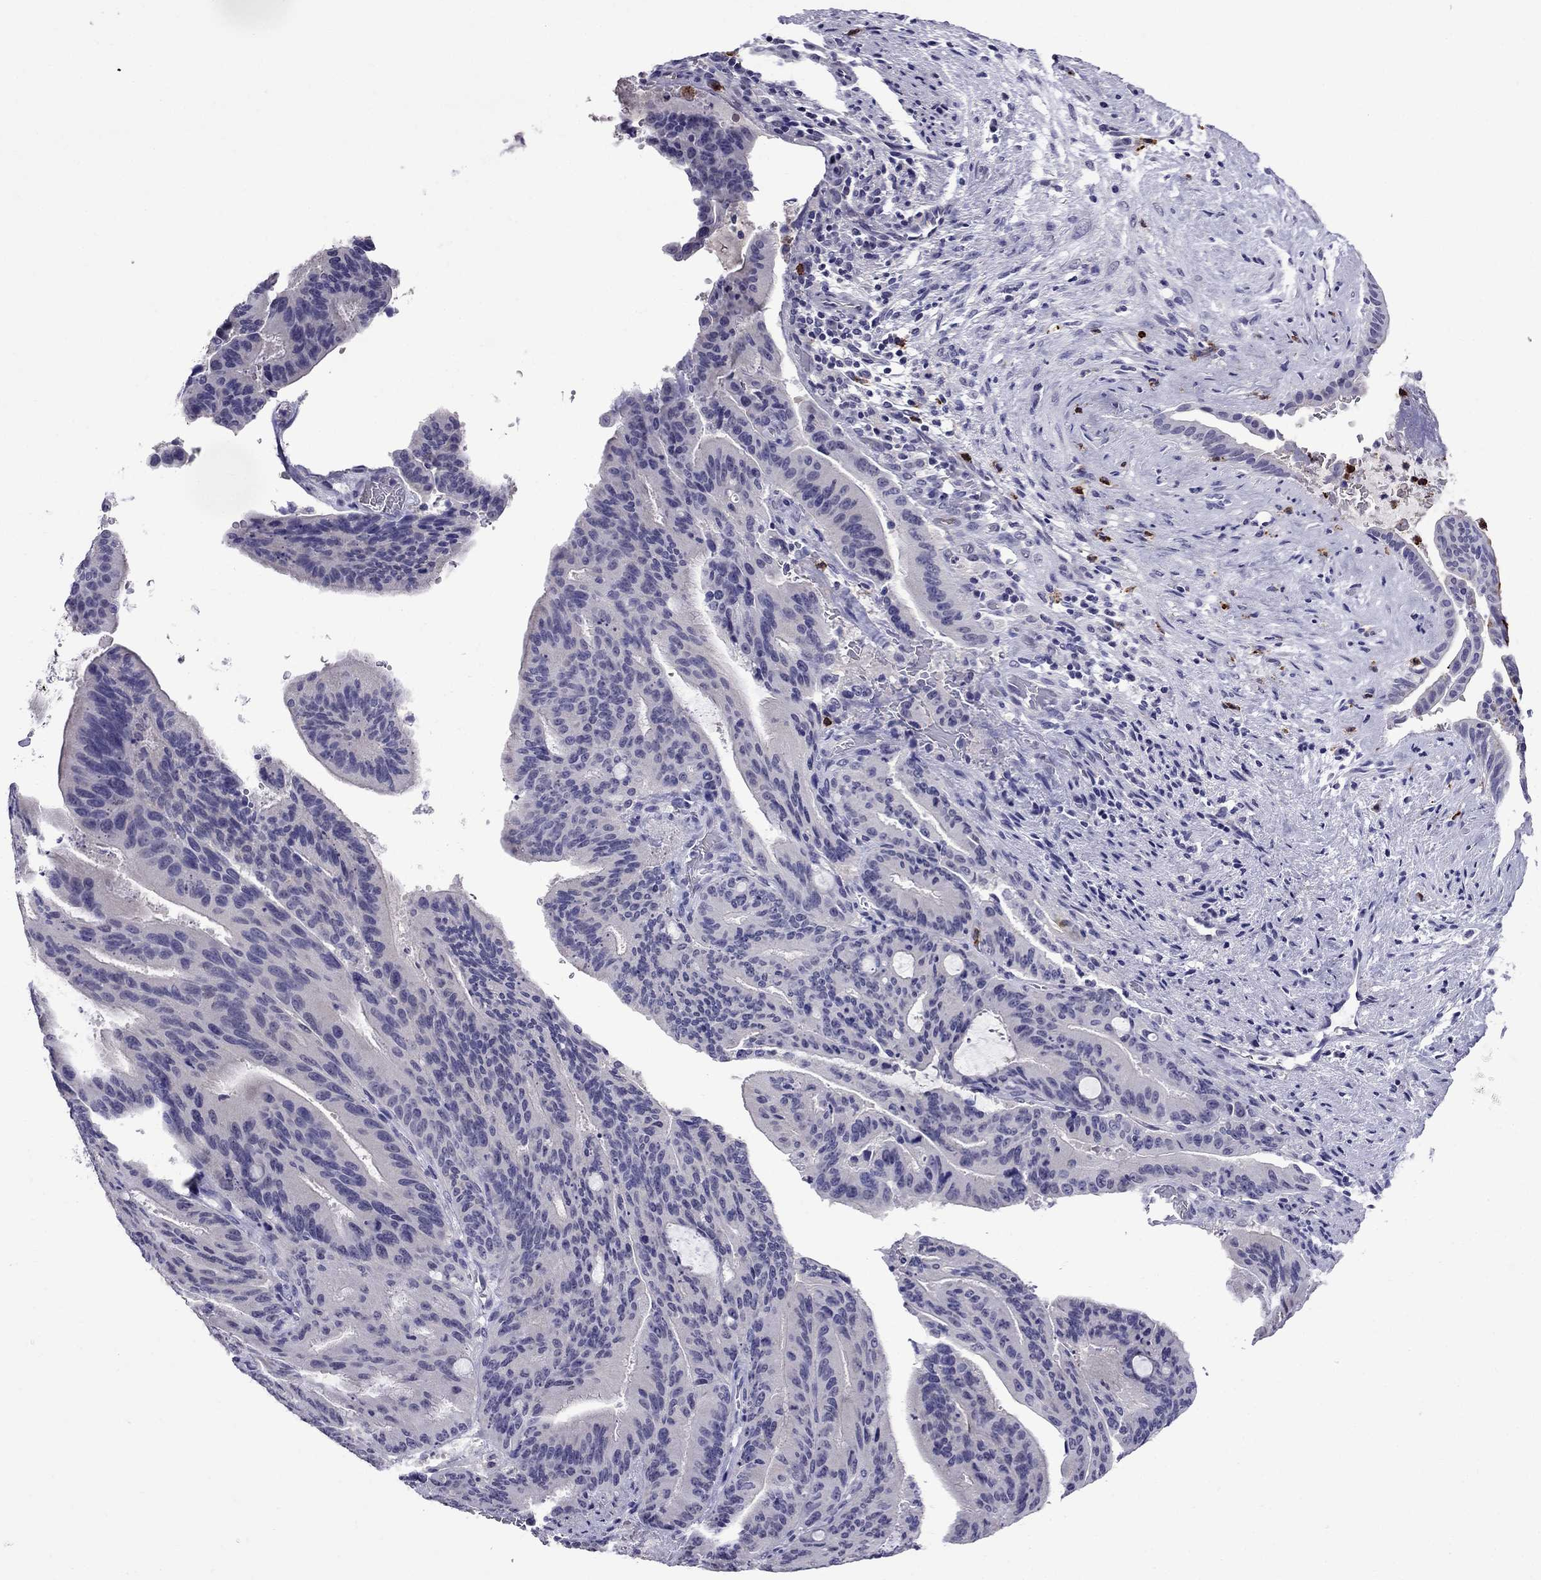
{"staining": {"intensity": "negative", "quantity": "none", "location": "none"}, "tissue": "liver cancer", "cell_type": "Tumor cells", "image_type": "cancer", "snomed": [{"axis": "morphology", "description": "Cholangiocarcinoma"}, {"axis": "topography", "description": "Liver"}], "caption": "This is an IHC histopathology image of human liver cancer. There is no positivity in tumor cells.", "gene": "OLFM4", "patient": {"sex": "female", "age": 73}}